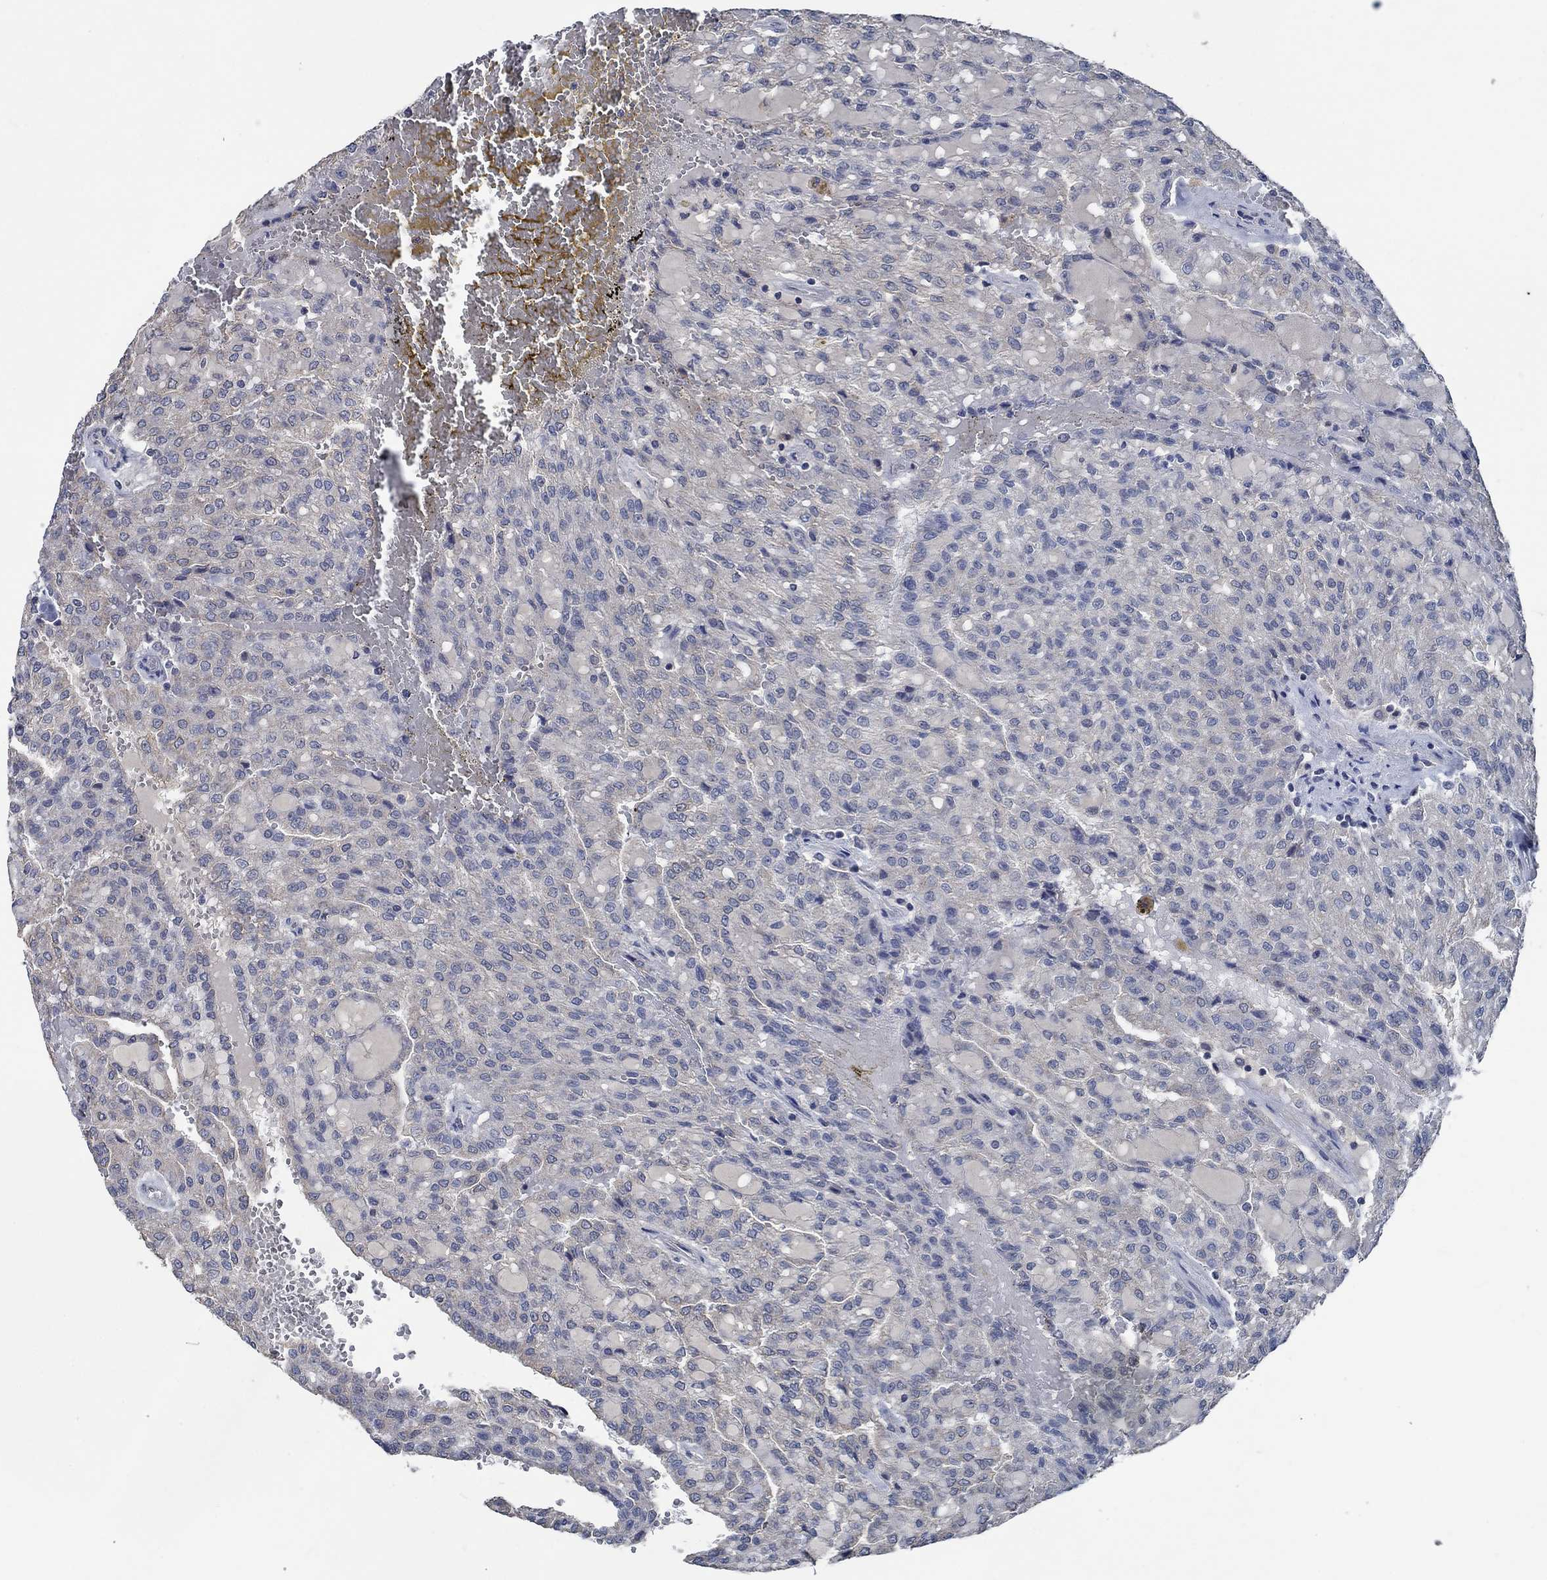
{"staining": {"intensity": "negative", "quantity": "none", "location": "none"}, "tissue": "renal cancer", "cell_type": "Tumor cells", "image_type": "cancer", "snomed": [{"axis": "morphology", "description": "Adenocarcinoma, NOS"}, {"axis": "topography", "description": "Kidney"}], "caption": "An immunohistochemistry (IHC) photomicrograph of renal cancer is shown. There is no staining in tumor cells of renal cancer. (Brightfield microscopy of DAB immunohistochemistry at high magnification).", "gene": "OBSCN", "patient": {"sex": "male", "age": 63}}